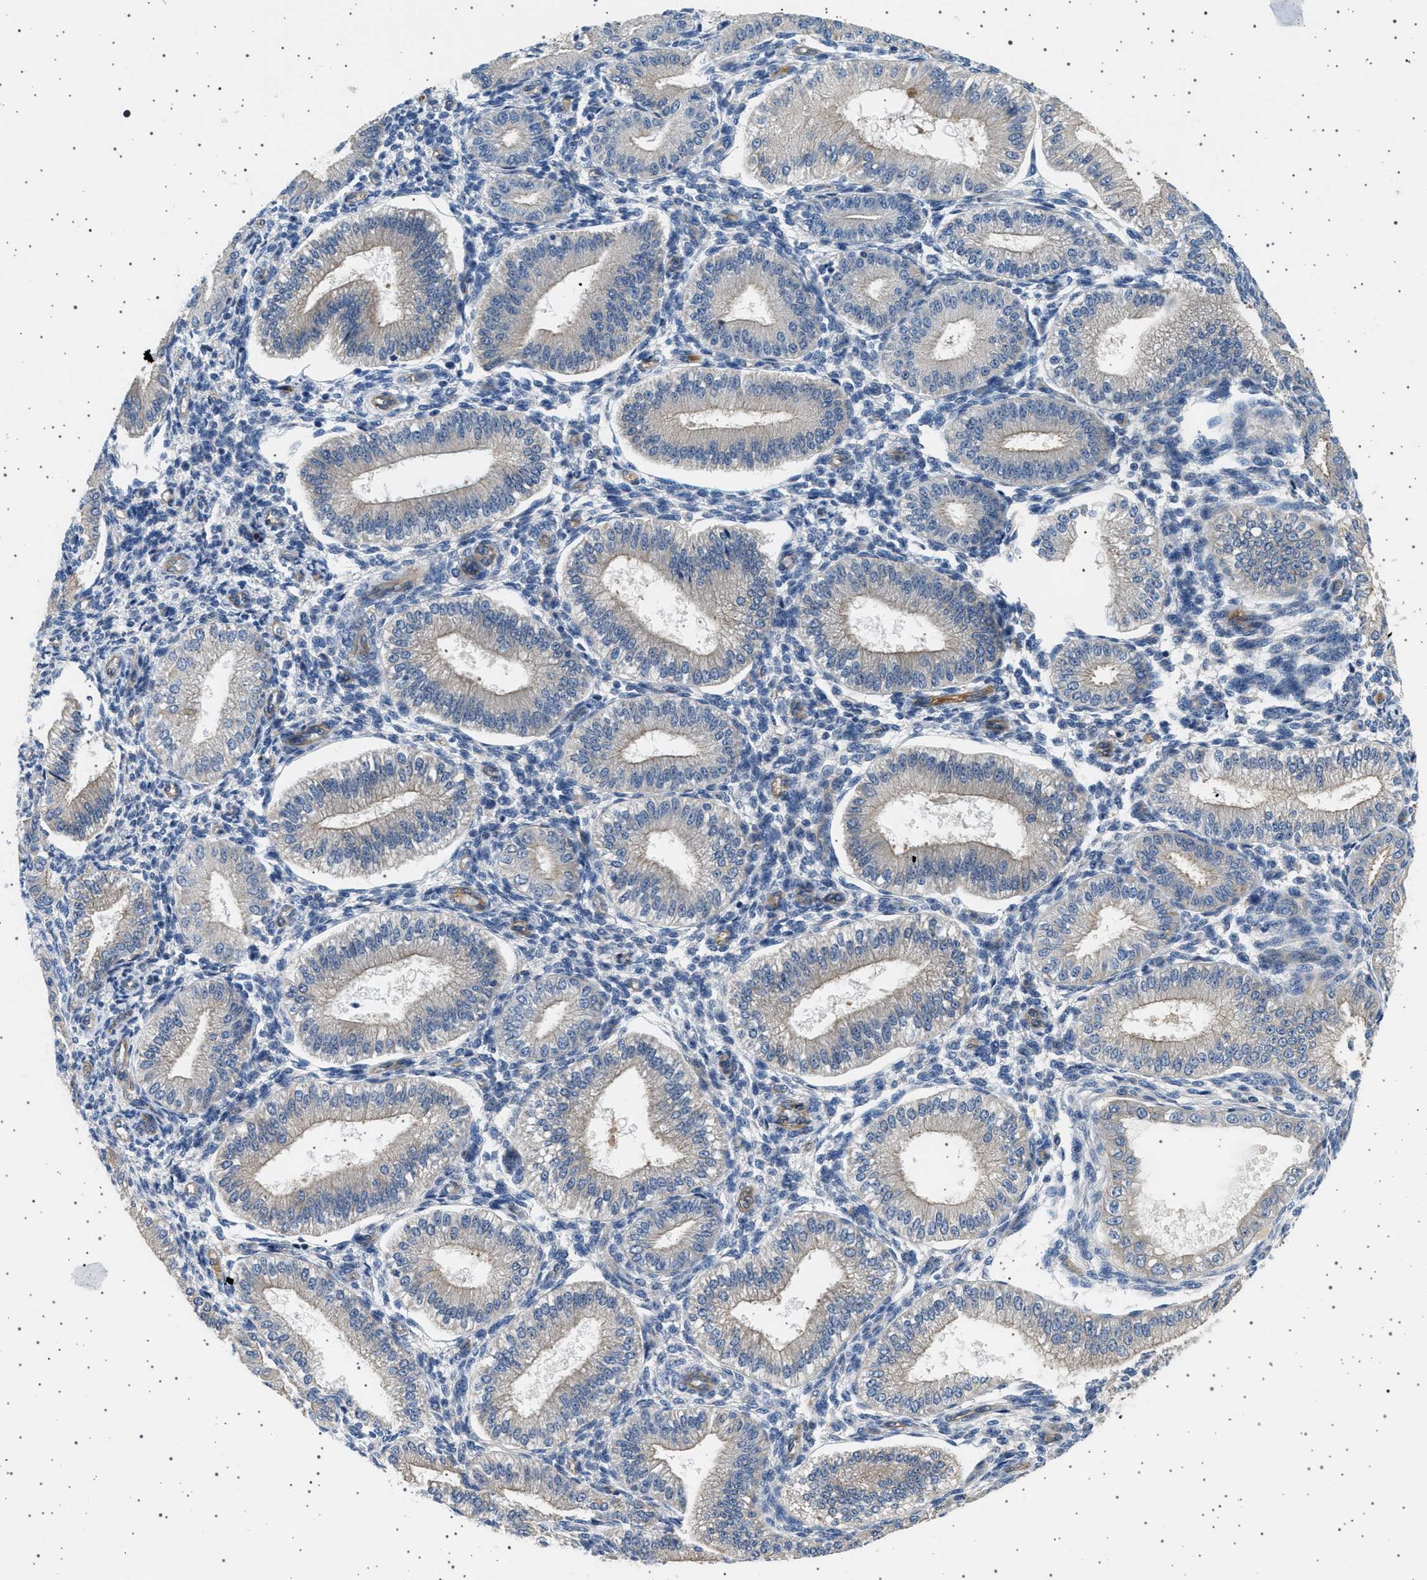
{"staining": {"intensity": "weak", "quantity": "25%-75%", "location": "cytoplasmic/membranous"}, "tissue": "endometrium", "cell_type": "Cells in endometrial stroma", "image_type": "normal", "snomed": [{"axis": "morphology", "description": "Normal tissue, NOS"}, {"axis": "topography", "description": "Endometrium"}], "caption": "A brown stain shows weak cytoplasmic/membranous staining of a protein in cells in endometrial stroma of benign endometrium. (brown staining indicates protein expression, while blue staining denotes nuclei).", "gene": "PLPP6", "patient": {"sex": "female", "age": 39}}